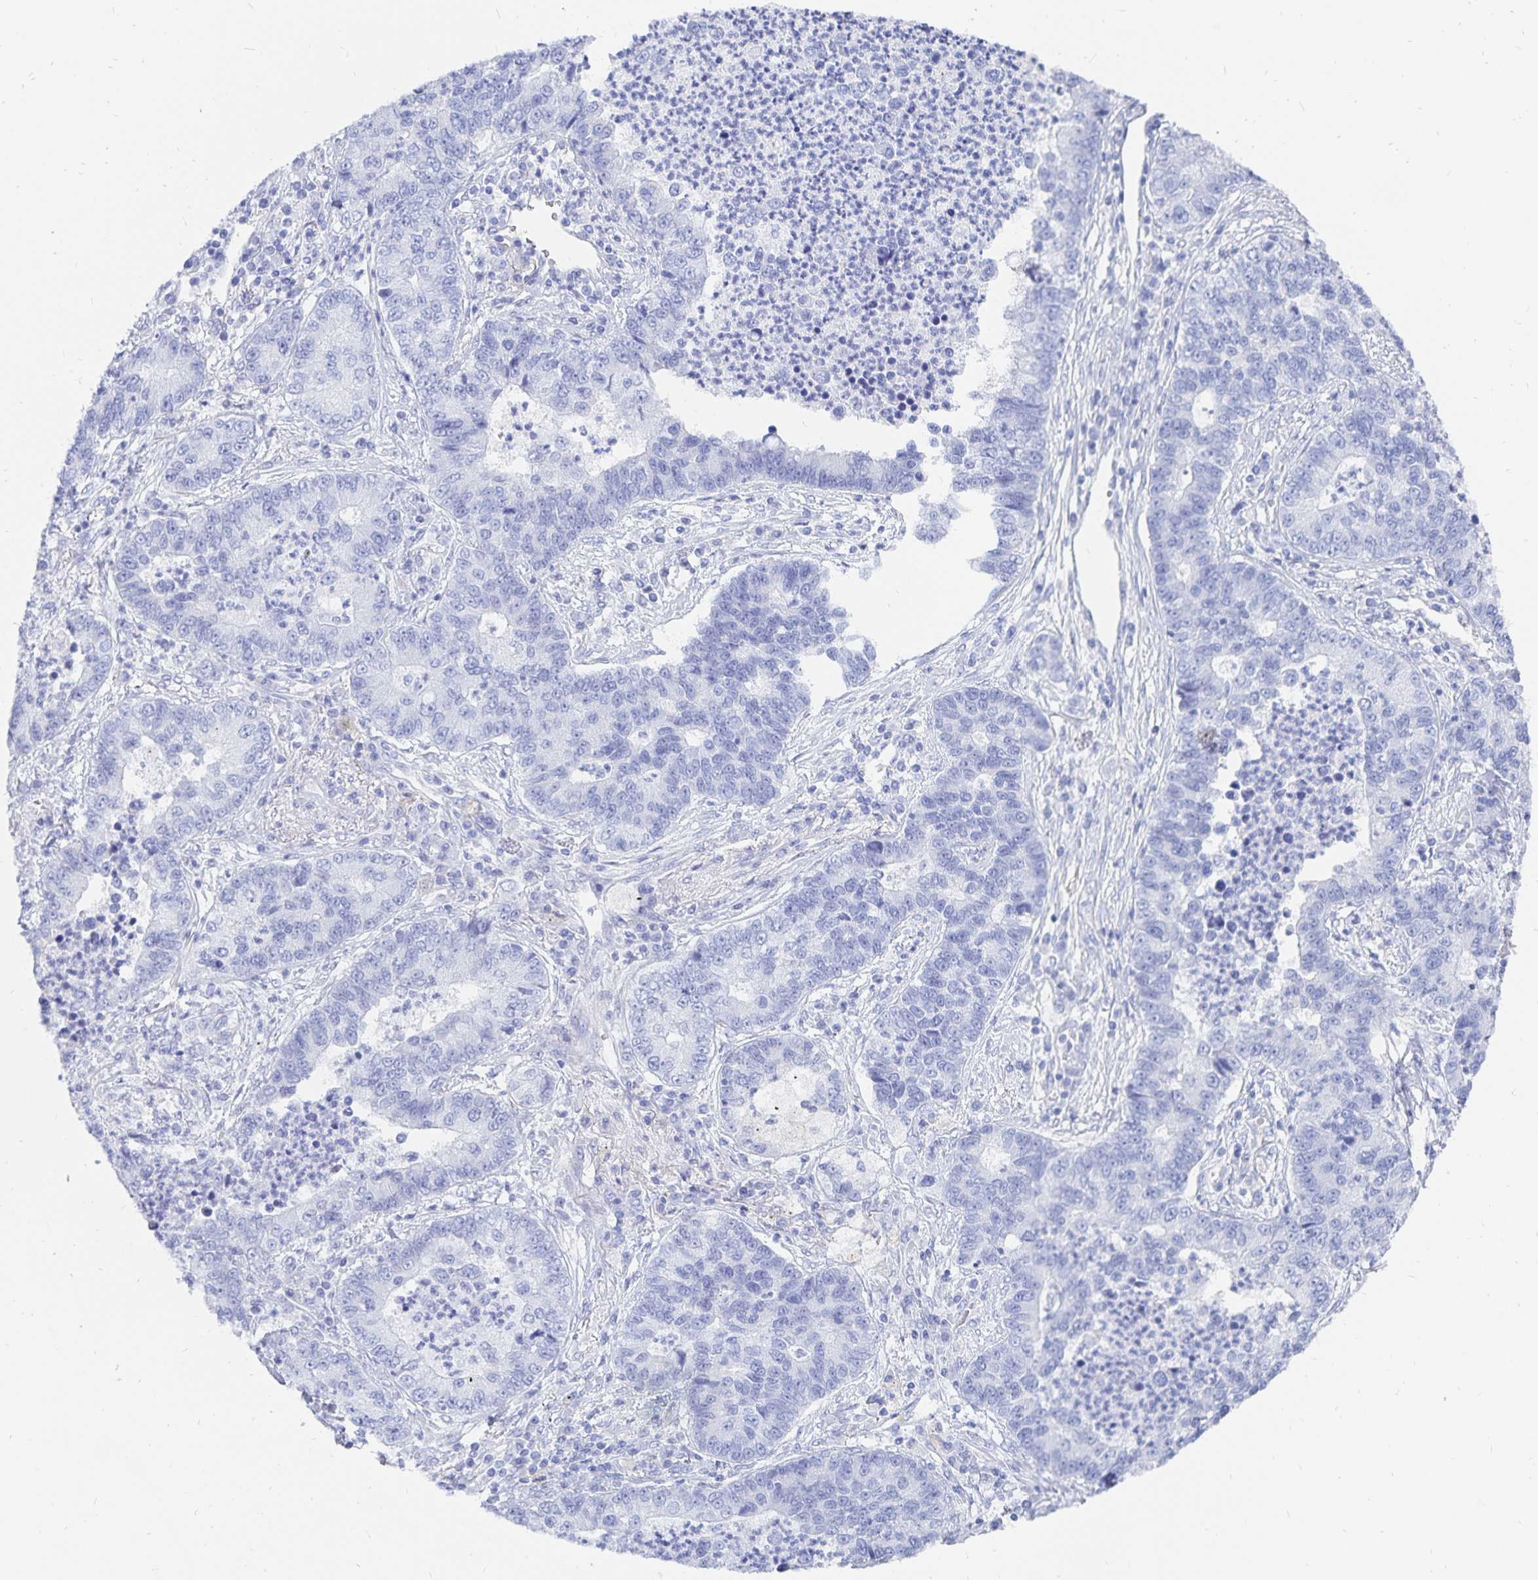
{"staining": {"intensity": "negative", "quantity": "none", "location": "none"}, "tissue": "lung cancer", "cell_type": "Tumor cells", "image_type": "cancer", "snomed": [{"axis": "morphology", "description": "Adenocarcinoma, NOS"}, {"axis": "topography", "description": "Lung"}], "caption": "This is an IHC image of human lung cancer. There is no positivity in tumor cells.", "gene": "INSL5", "patient": {"sex": "female", "age": 57}}